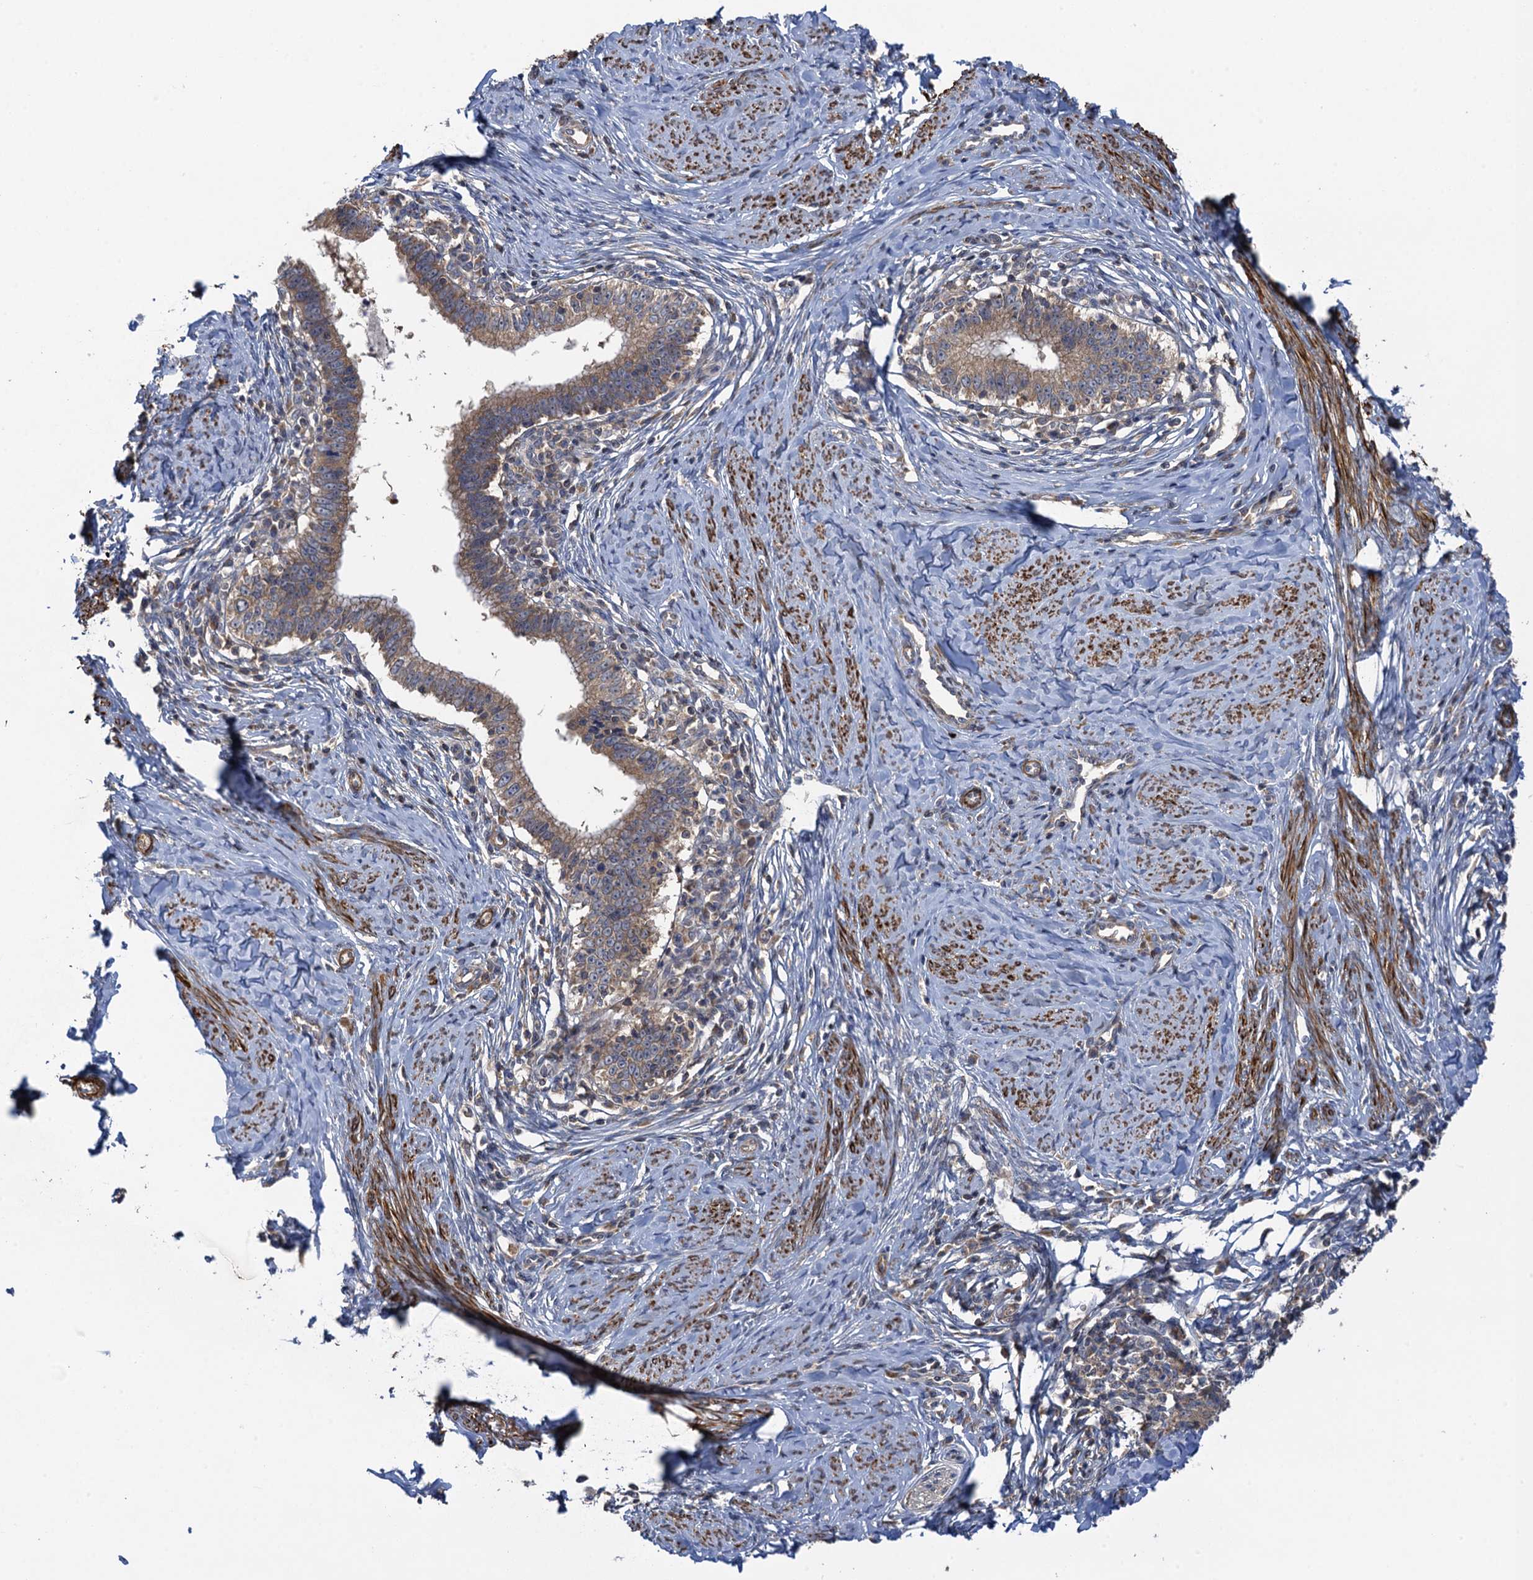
{"staining": {"intensity": "moderate", "quantity": ">75%", "location": "cytoplasmic/membranous"}, "tissue": "cervical cancer", "cell_type": "Tumor cells", "image_type": "cancer", "snomed": [{"axis": "morphology", "description": "Adenocarcinoma, NOS"}, {"axis": "topography", "description": "Cervix"}], "caption": "This histopathology image displays IHC staining of human cervical cancer (adenocarcinoma), with medium moderate cytoplasmic/membranous positivity in about >75% of tumor cells.", "gene": "WDR88", "patient": {"sex": "female", "age": 36}}